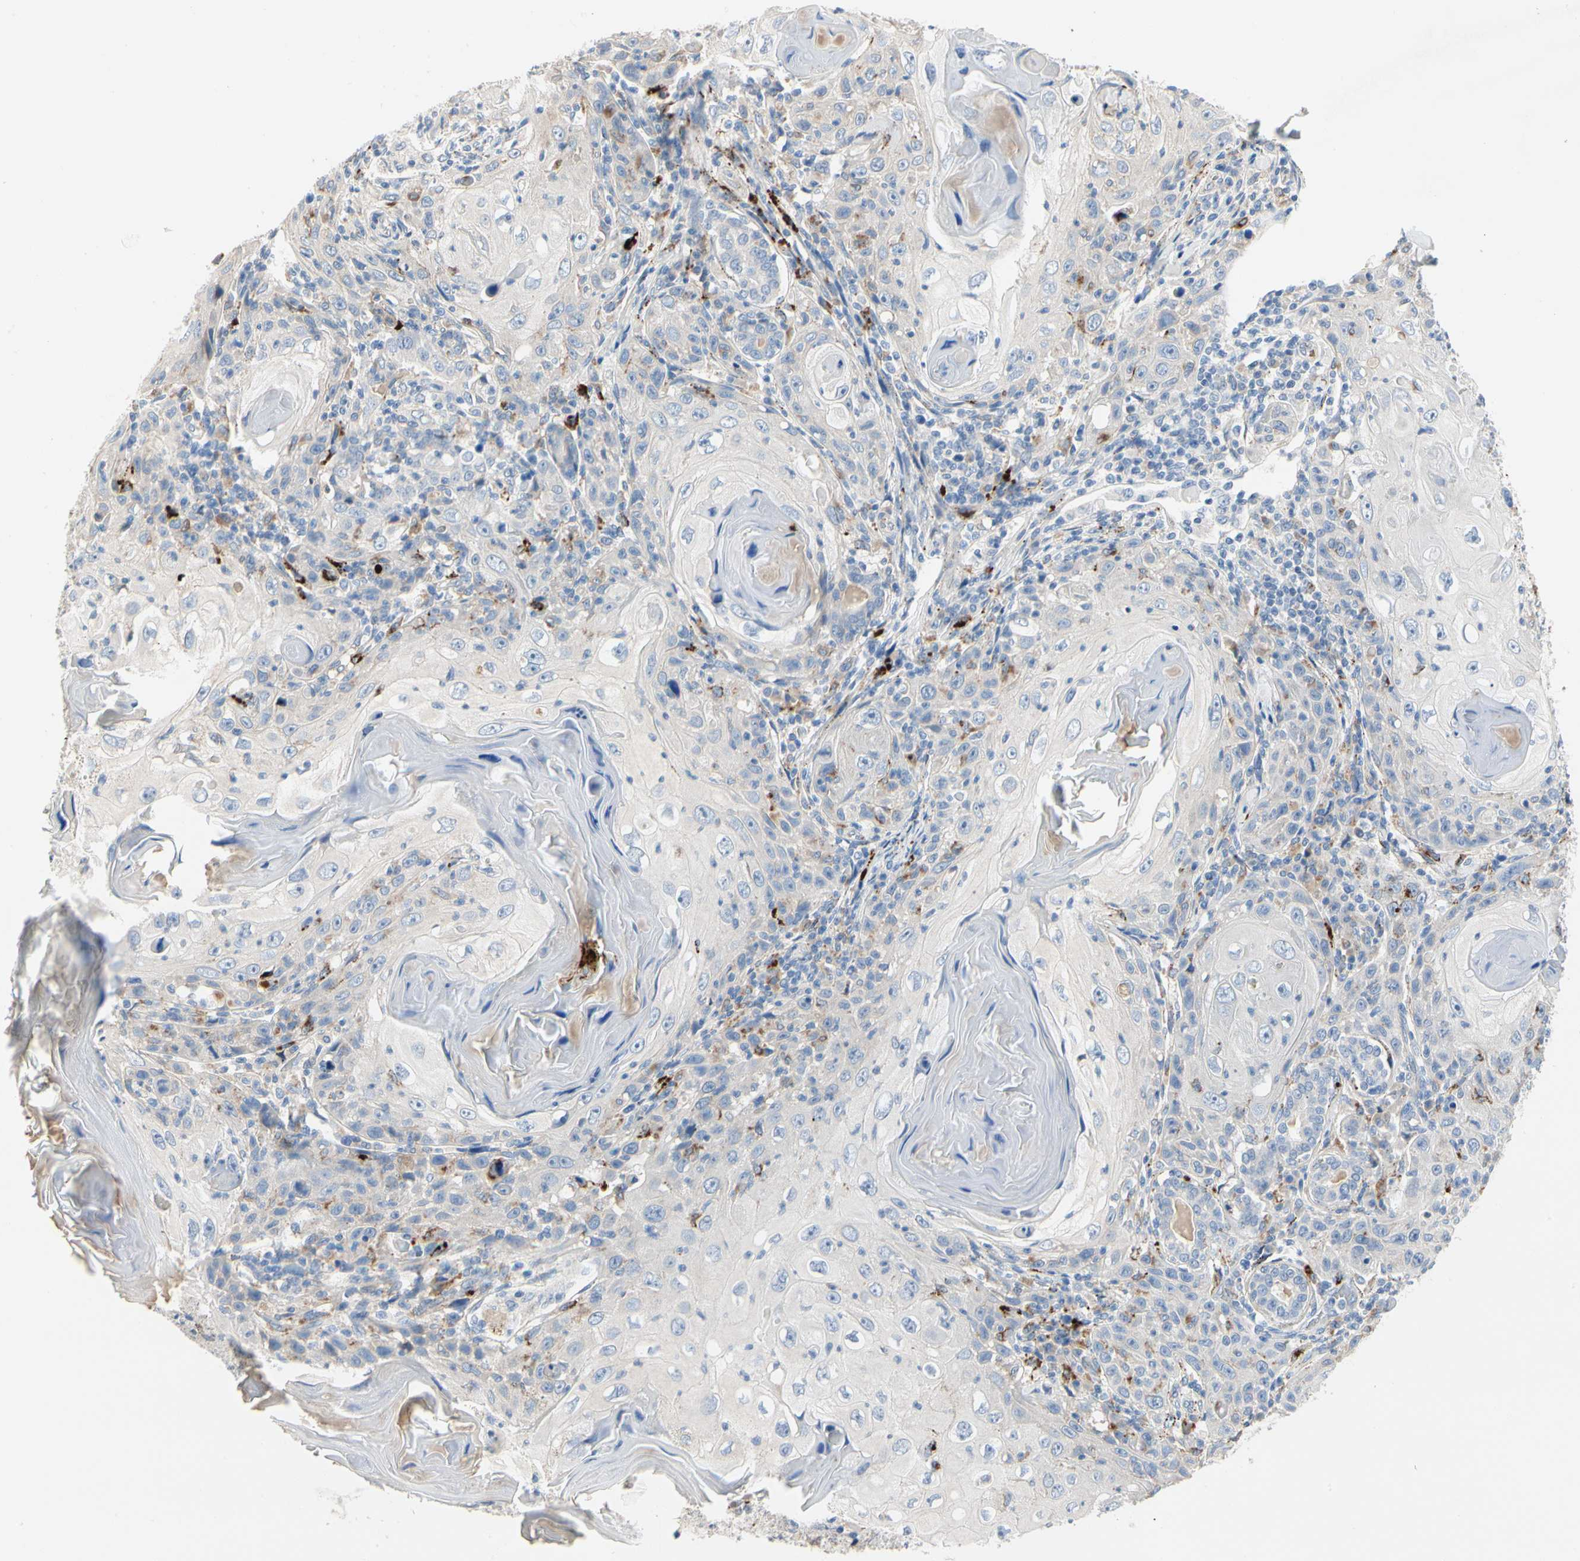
{"staining": {"intensity": "weak", "quantity": "25%-75%", "location": "cytoplasmic/membranous"}, "tissue": "skin cancer", "cell_type": "Tumor cells", "image_type": "cancer", "snomed": [{"axis": "morphology", "description": "Squamous cell carcinoma, NOS"}, {"axis": "topography", "description": "Skin"}], "caption": "Brown immunohistochemical staining in human skin cancer shows weak cytoplasmic/membranous expression in approximately 25%-75% of tumor cells. The staining was performed using DAB, with brown indicating positive protein expression. Nuclei are stained blue with hematoxylin.", "gene": "RETSAT", "patient": {"sex": "female", "age": 88}}